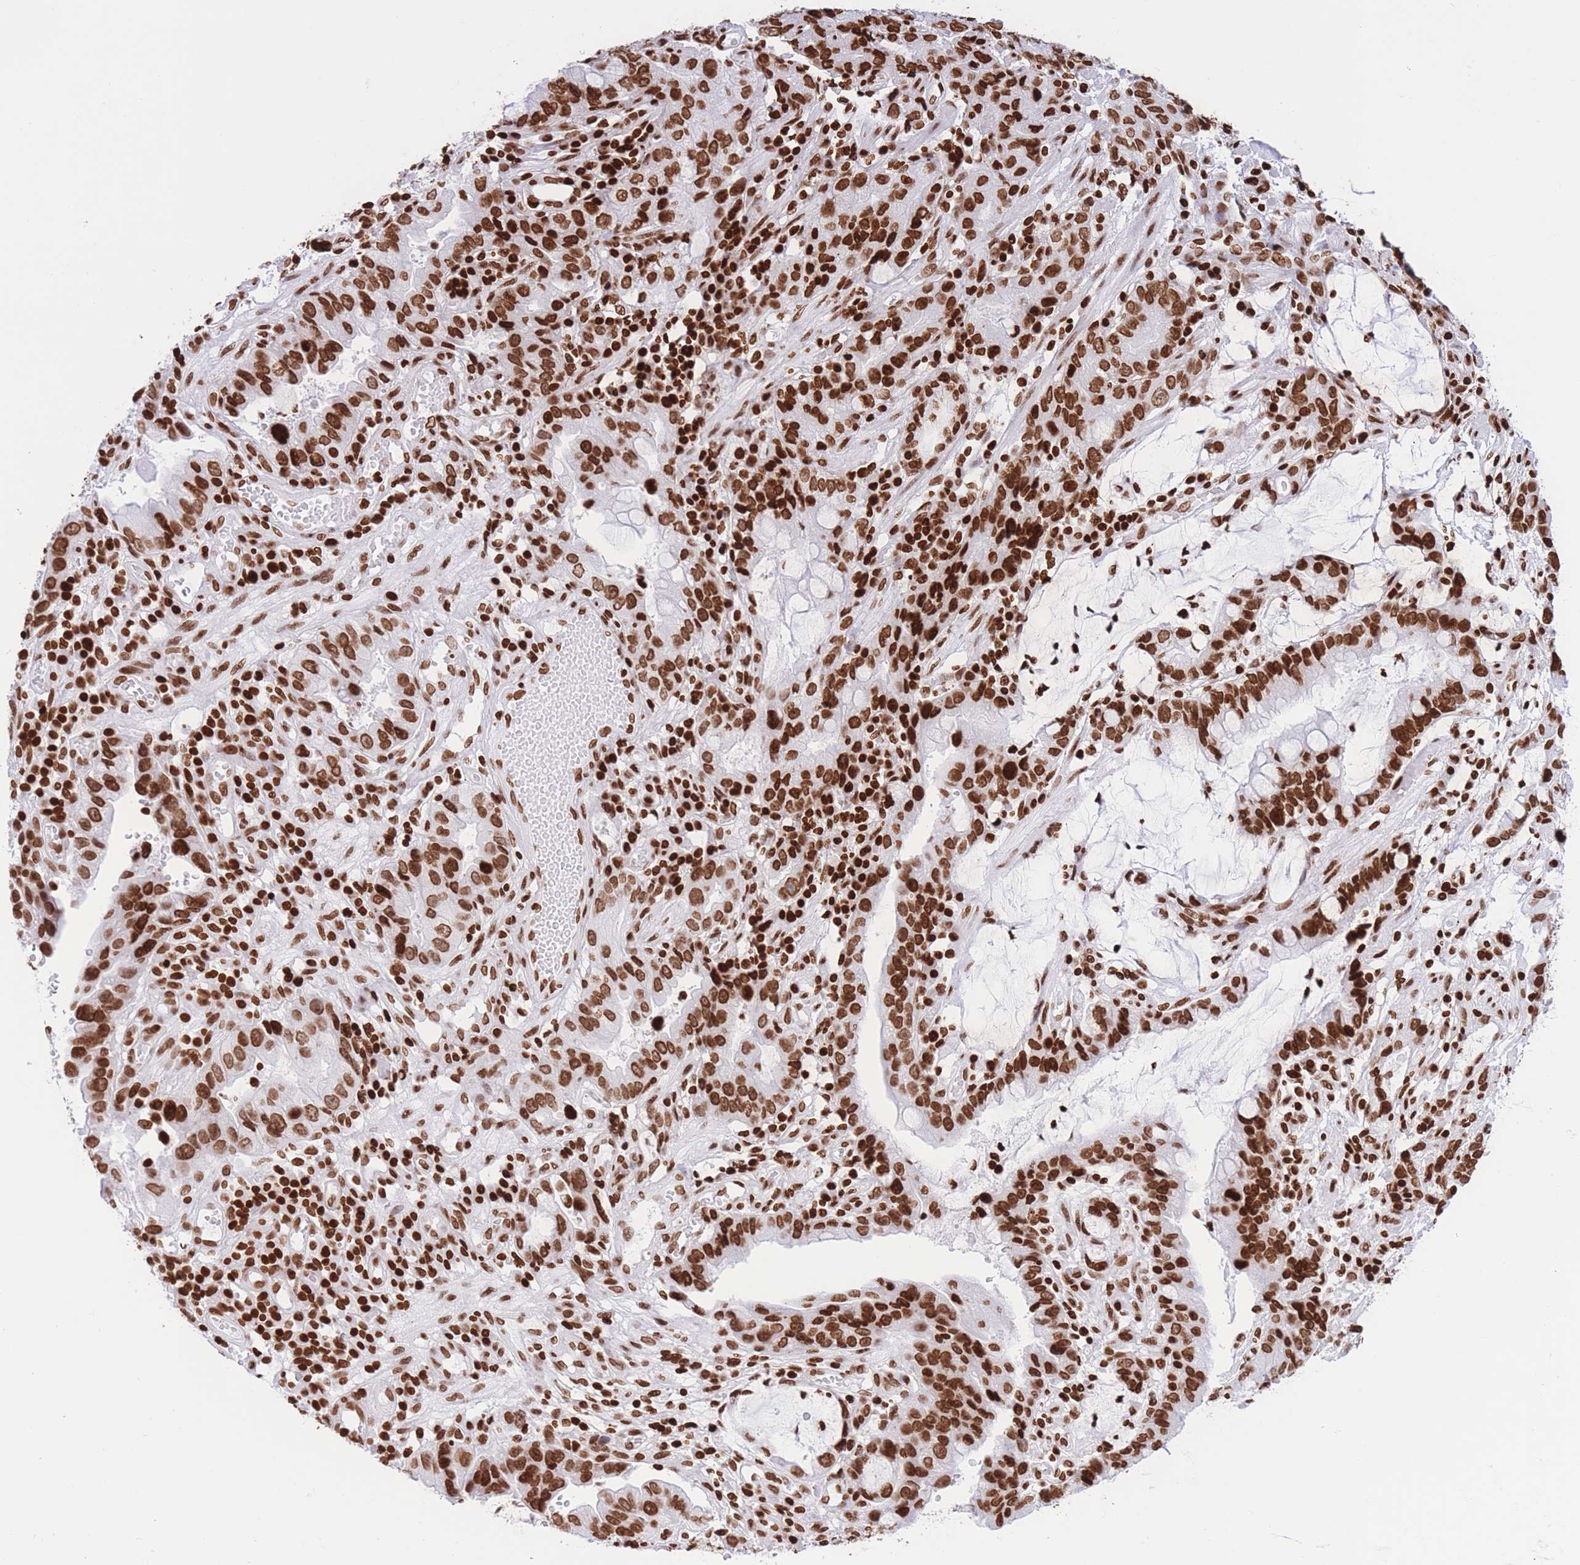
{"staining": {"intensity": "strong", "quantity": ">75%", "location": "nuclear"}, "tissue": "stomach cancer", "cell_type": "Tumor cells", "image_type": "cancer", "snomed": [{"axis": "morphology", "description": "Adenocarcinoma, NOS"}, {"axis": "topography", "description": "Stomach"}], "caption": "Immunohistochemistry of stomach adenocarcinoma shows high levels of strong nuclear positivity in about >75% of tumor cells.", "gene": "H2BC11", "patient": {"sex": "male", "age": 55}}